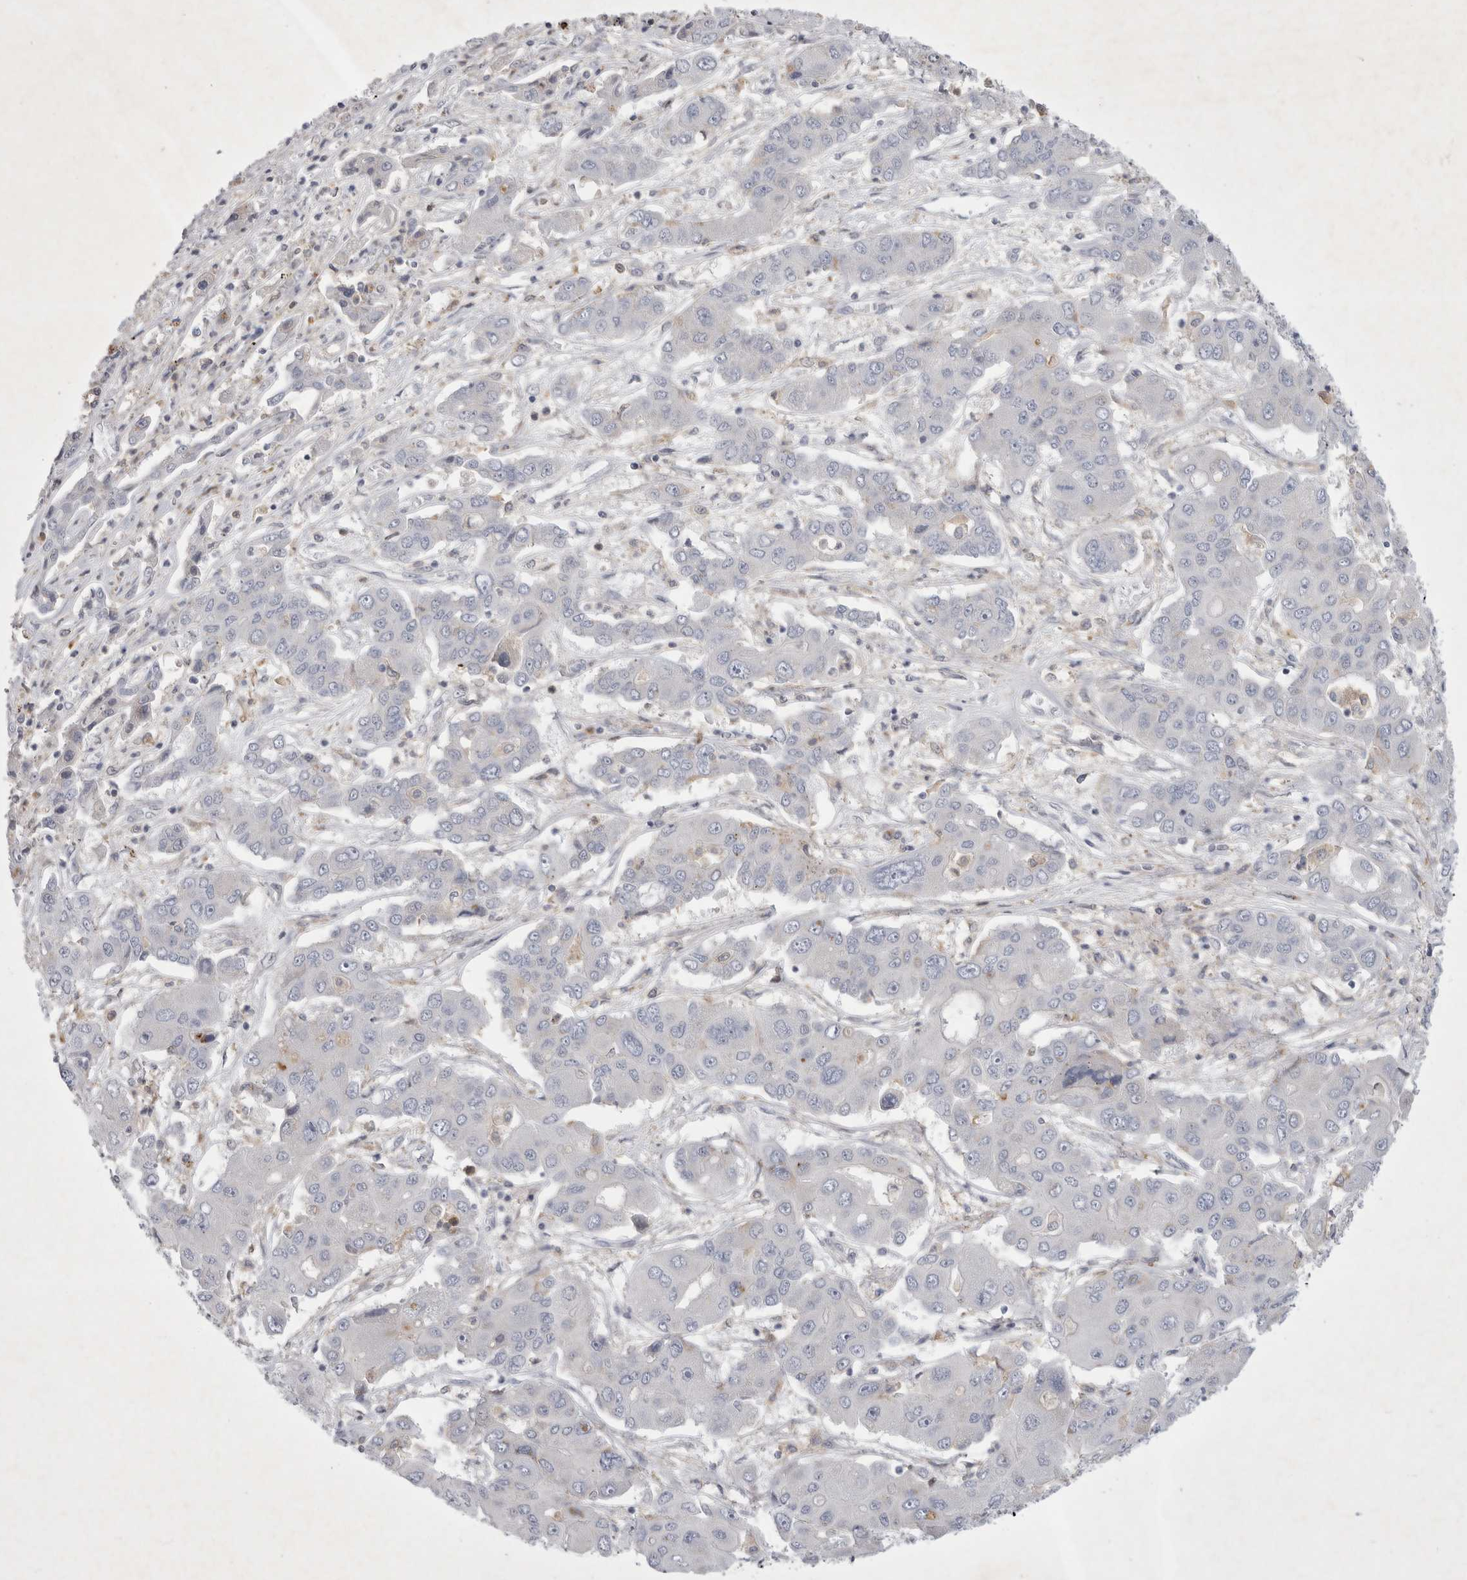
{"staining": {"intensity": "negative", "quantity": "none", "location": "none"}, "tissue": "liver cancer", "cell_type": "Tumor cells", "image_type": "cancer", "snomed": [{"axis": "morphology", "description": "Cholangiocarcinoma"}, {"axis": "topography", "description": "Liver"}], "caption": "High magnification brightfield microscopy of cholangiocarcinoma (liver) stained with DAB (brown) and counterstained with hematoxylin (blue): tumor cells show no significant positivity.", "gene": "SIGLEC10", "patient": {"sex": "male", "age": 67}}